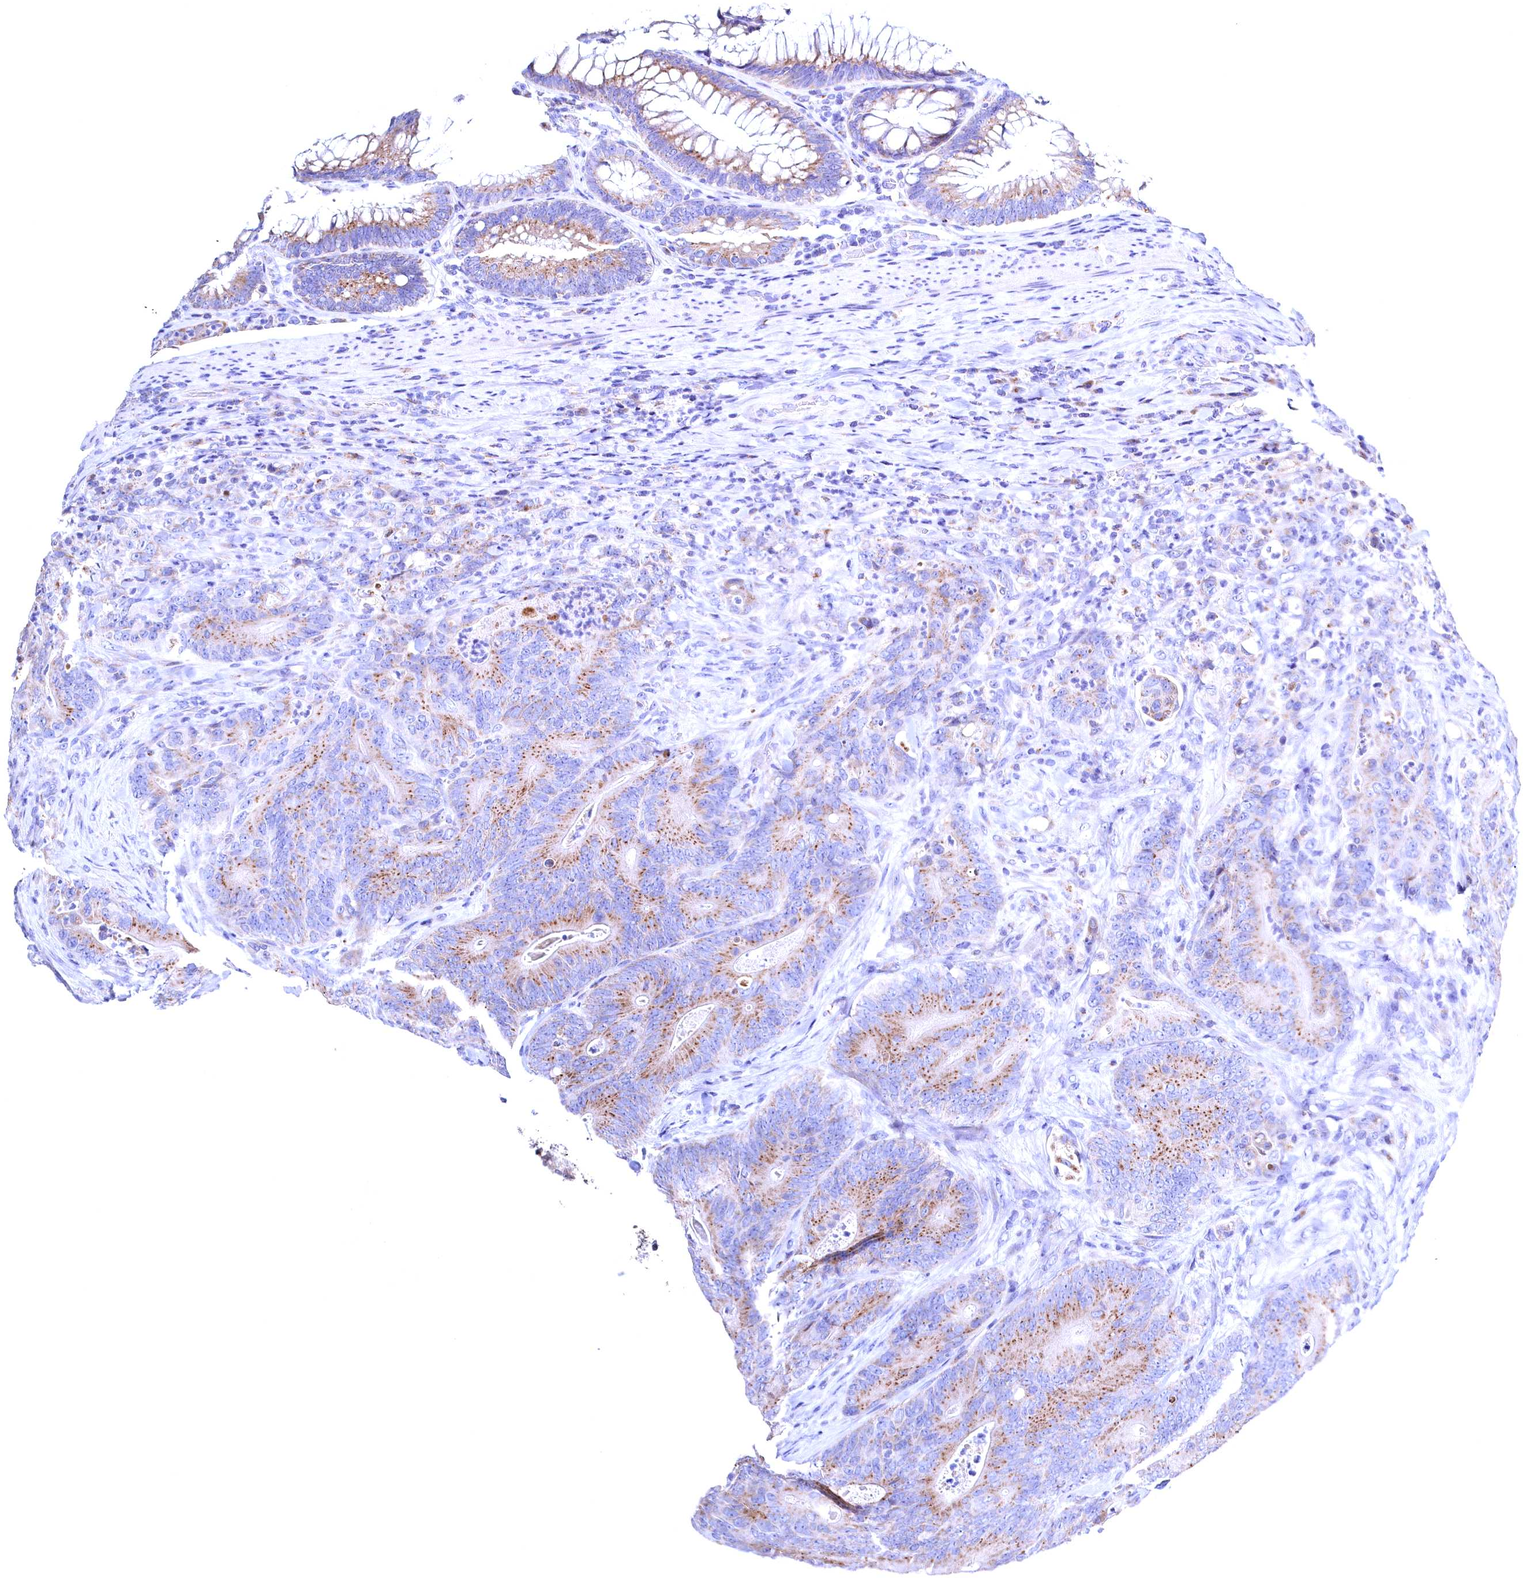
{"staining": {"intensity": "moderate", "quantity": "25%-75%", "location": "cytoplasmic/membranous"}, "tissue": "colorectal cancer", "cell_type": "Tumor cells", "image_type": "cancer", "snomed": [{"axis": "morphology", "description": "Normal tissue, NOS"}, {"axis": "topography", "description": "Colon"}], "caption": "This photomicrograph reveals IHC staining of human colorectal cancer, with medium moderate cytoplasmic/membranous positivity in approximately 25%-75% of tumor cells.", "gene": "GPR108", "patient": {"sex": "female", "age": 82}}